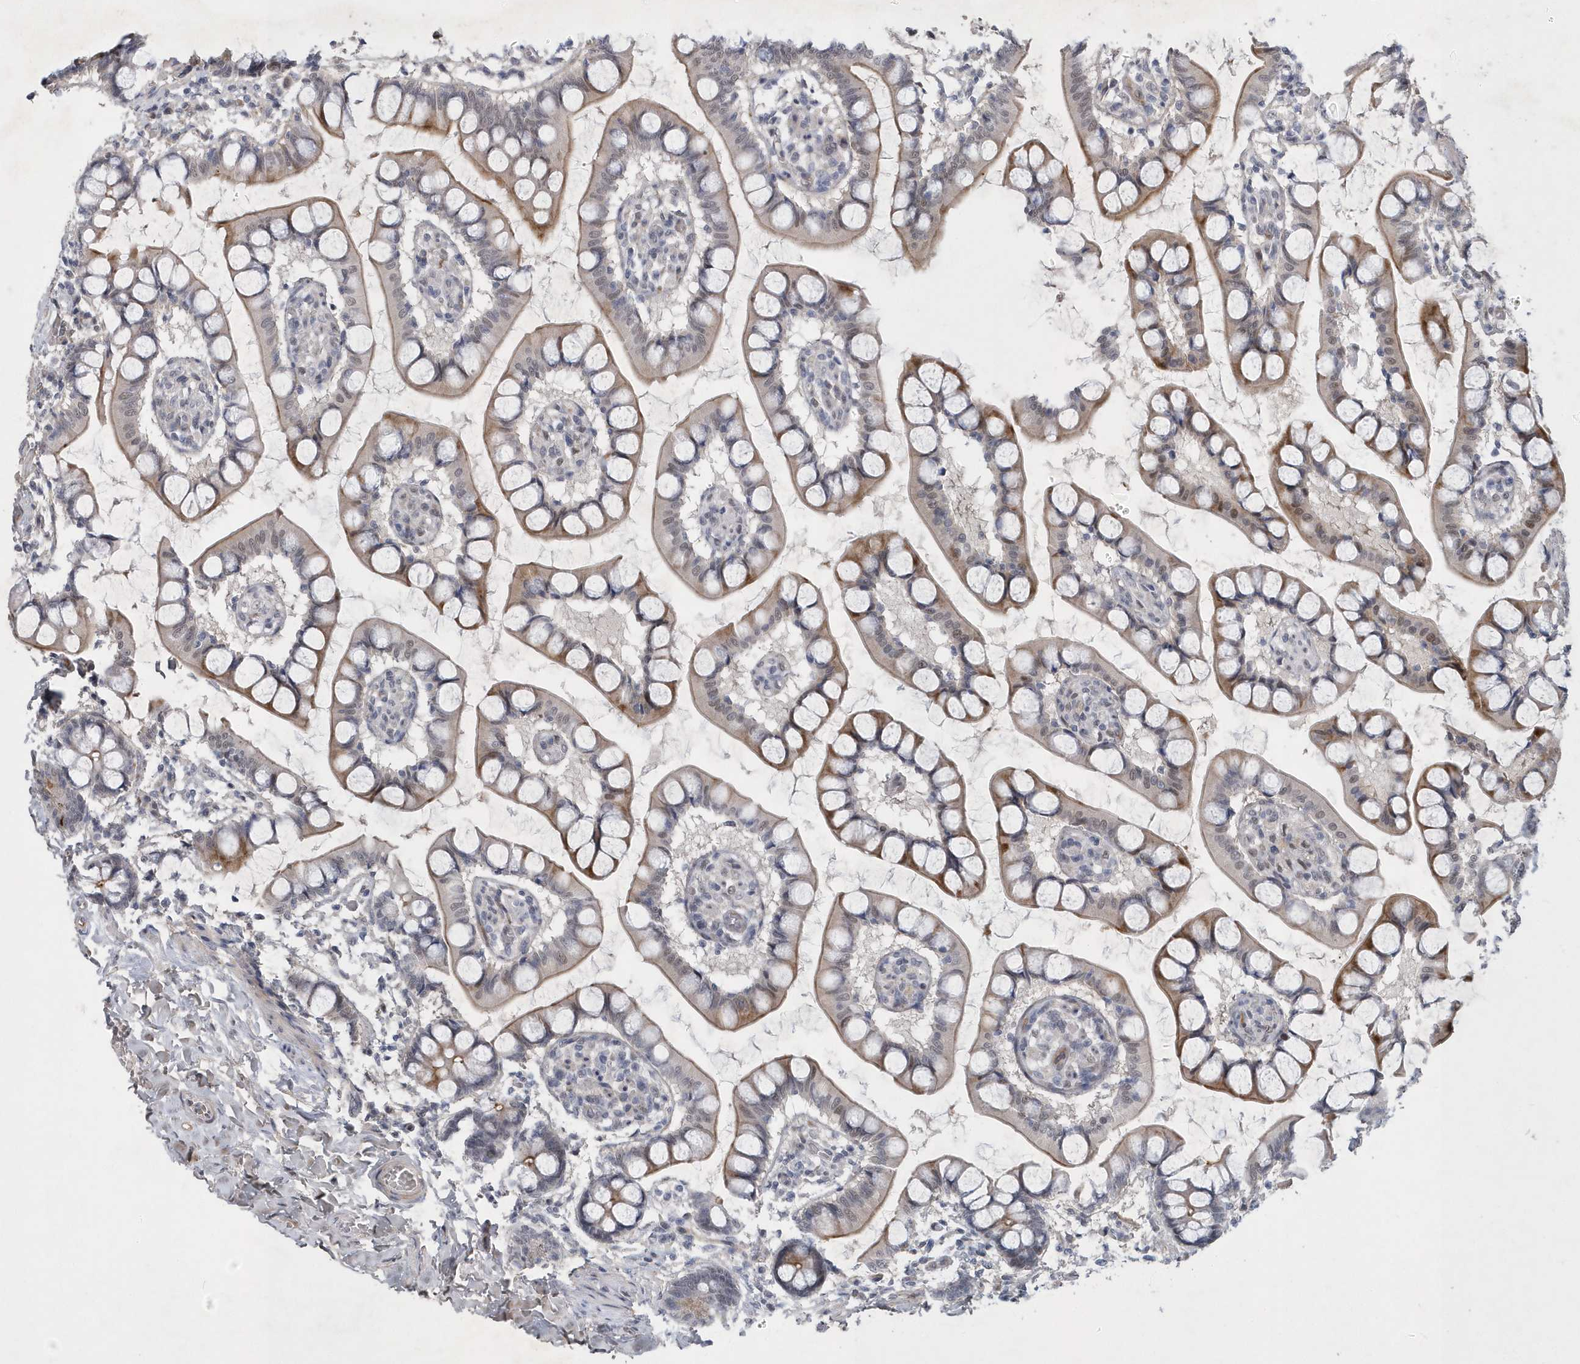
{"staining": {"intensity": "moderate", "quantity": "25%-75%", "location": "cytoplasmic/membranous,nuclear"}, "tissue": "small intestine", "cell_type": "Glandular cells", "image_type": "normal", "snomed": [{"axis": "morphology", "description": "Normal tissue, NOS"}, {"axis": "topography", "description": "Small intestine"}], "caption": "Protein expression by IHC shows moderate cytoplasmic/membranous,nuclear staining in approximately 25%-75% of glandular cells in unremarkable small intestine.", "gene": "FAM217A", "patient": {"sex": "male", "age": 52}}